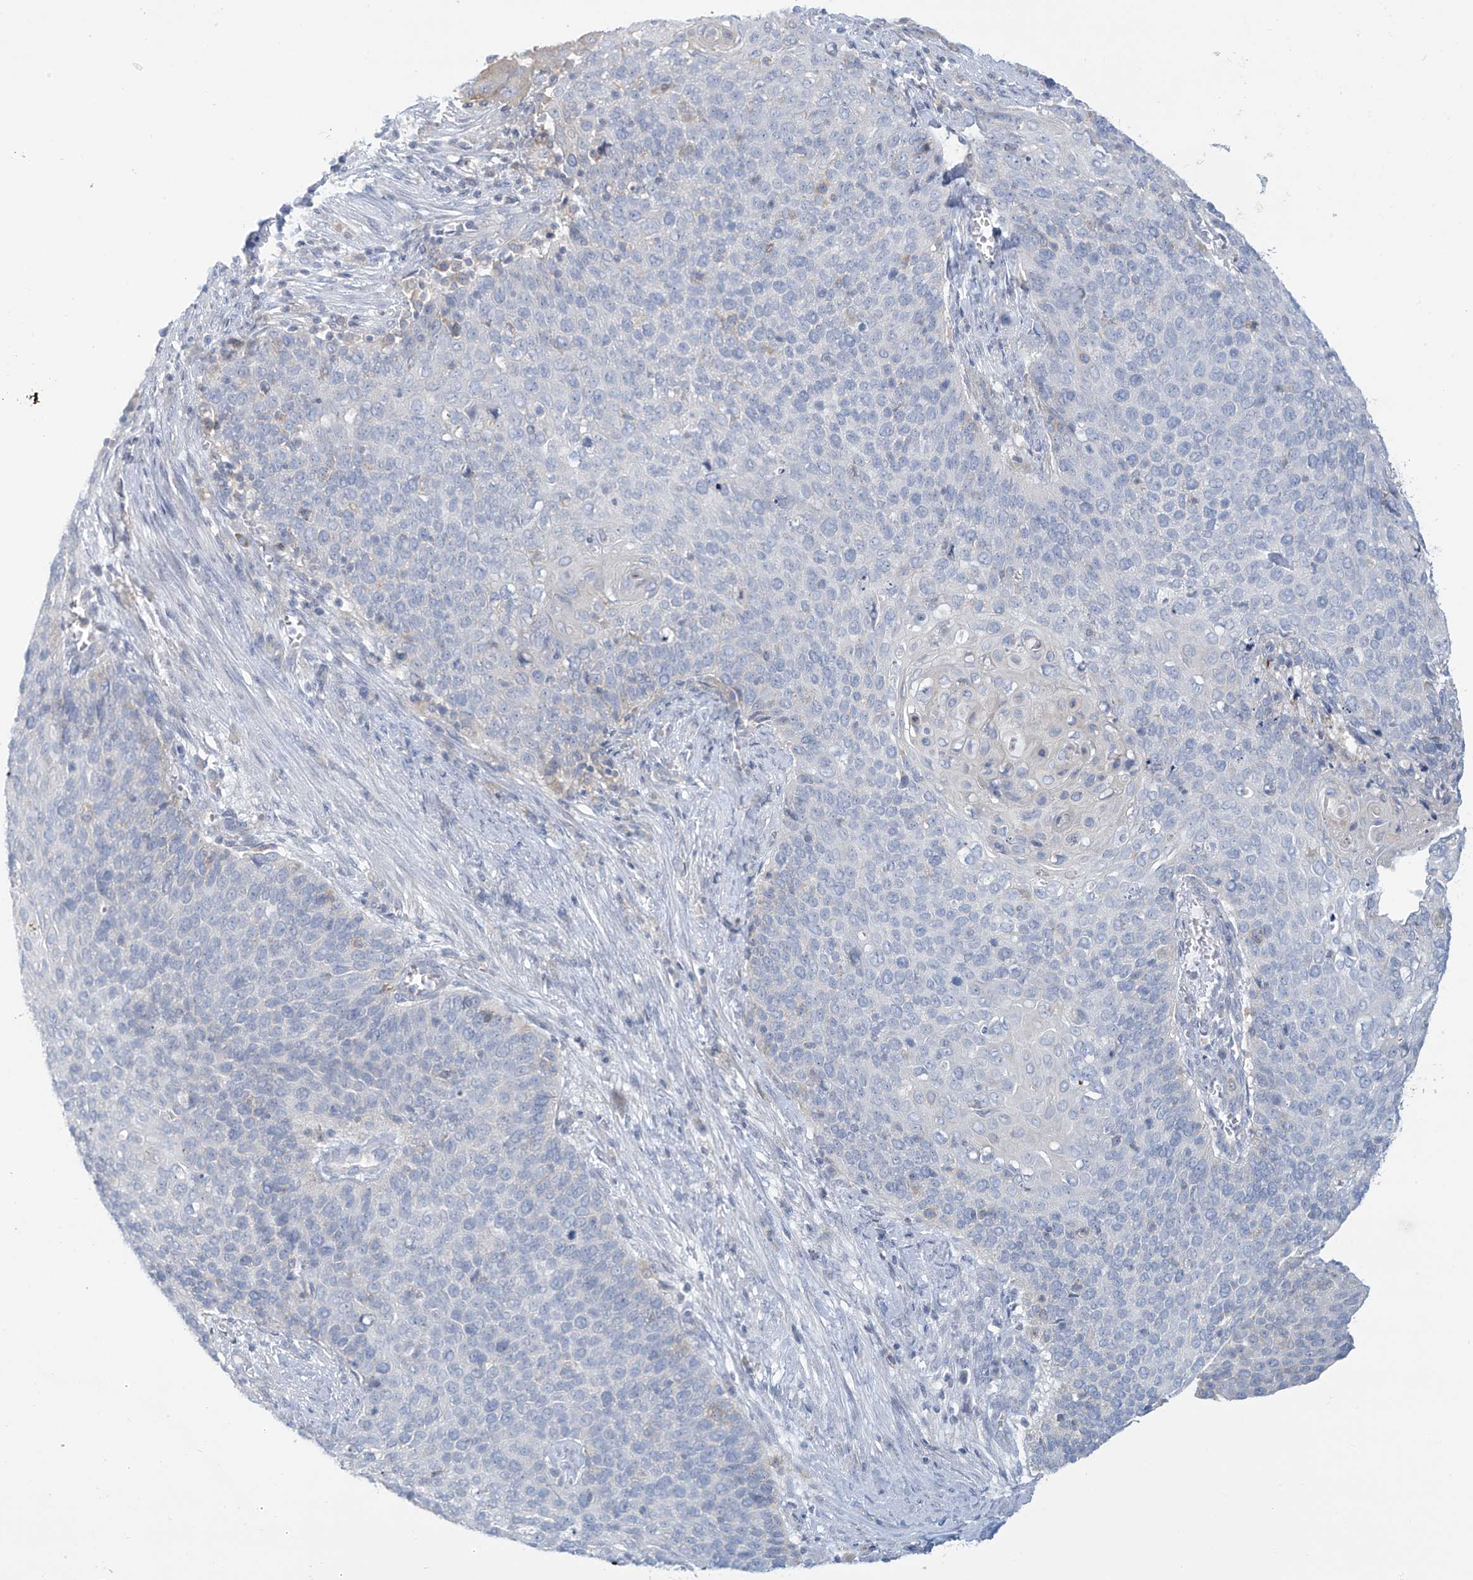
{"staining": {"intensity": "negative", "quantity": "none", "location": "none"}, "tissue": "cervical cancer", "cell_type": "Tumor cells", "image_type": "cancer", "snomed": [{"axis": "morphology", "description": "Squamous cell carcinoma, NOS"}, {"axis": "topography", "description": "Cervix"}], "caption": "A high-resolution image shows immunohistochemistry staining of cervical cancer, which reveals no significant expression in tumor cells.", "gene": "SLC6A12", "patient": {"sex": "female", "age": 39}}